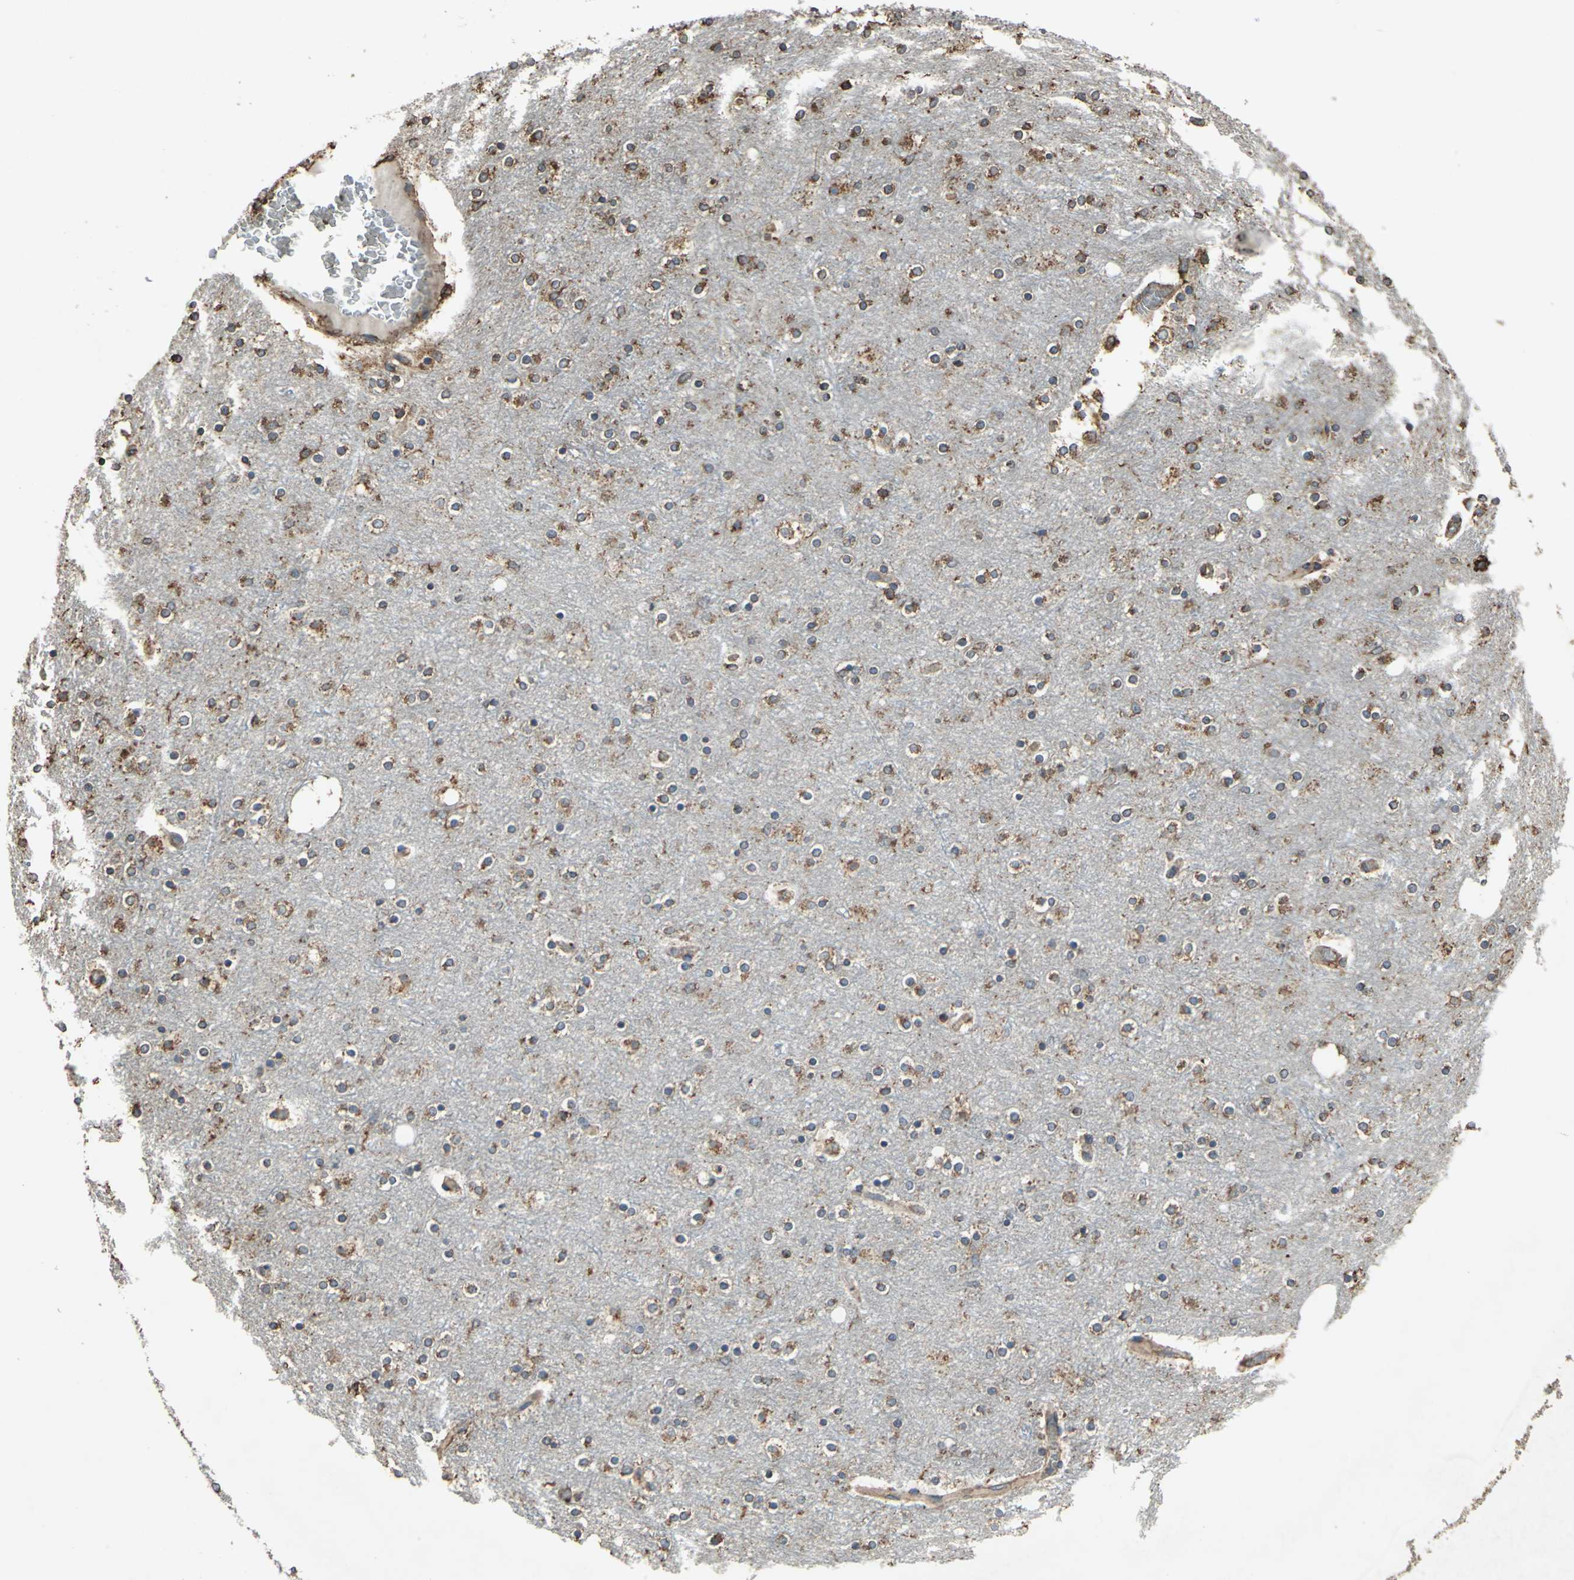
{"staining": {"intensity": "moderate", "quantity": ">75%", "location": "cytoplasmic/membranous"}, "tissue": "cerebral cortex", "cell_type": "Endothelial cells", "image_type": "normal", "snomed": [{"axis": "morphology", "description": "Normal tissue, NOS"}, {"axis": "topography", "description": "Cerebral cortex"}], "caption": "A medium amount of moderate cytoplasmic/membranous expression is seen in about >75% of endothelial cells in normal cerebral cortex.", "gene": "GPANK1", "patient": {"sex": "female", "age": 54}}